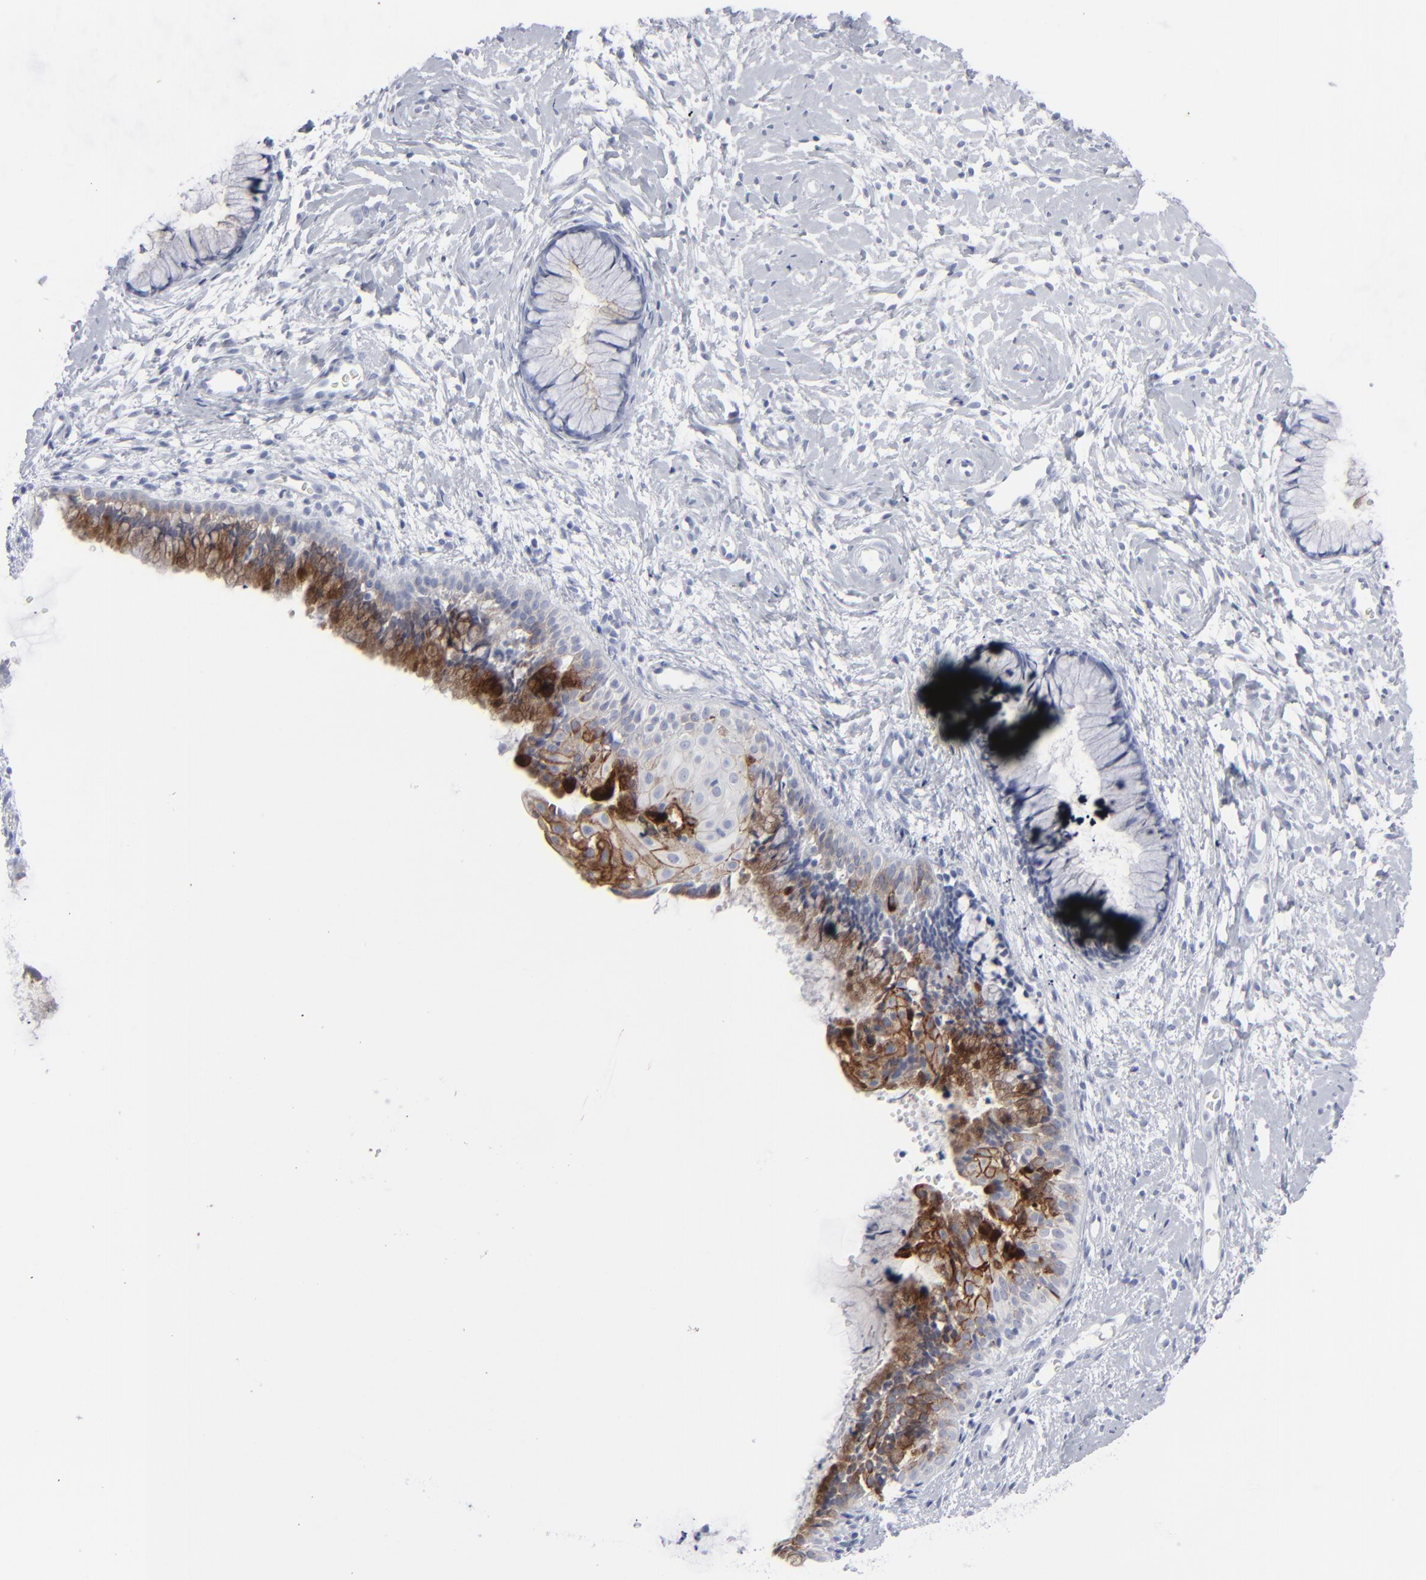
{"staining": {"intensity": "strong", "quantity": "<25%", "location": "cytoplasmic/membranous"}, "tissue": "cervix", "cell_type": "Glandular cells", "image_type": "normal", "snomed": [{"axis": "morphology", "description": "Normal tissue, NOS"}, {"axis": "topography", "description": "Cervix"}], "caption": "Cervix stained with immunohistochemistry (IHC) reveals strong cytoplasmic/membranous staining in approximately <25% of glandular cells.", "gene": "MSLN", "patient": {"sex": "female", "age": 46}}